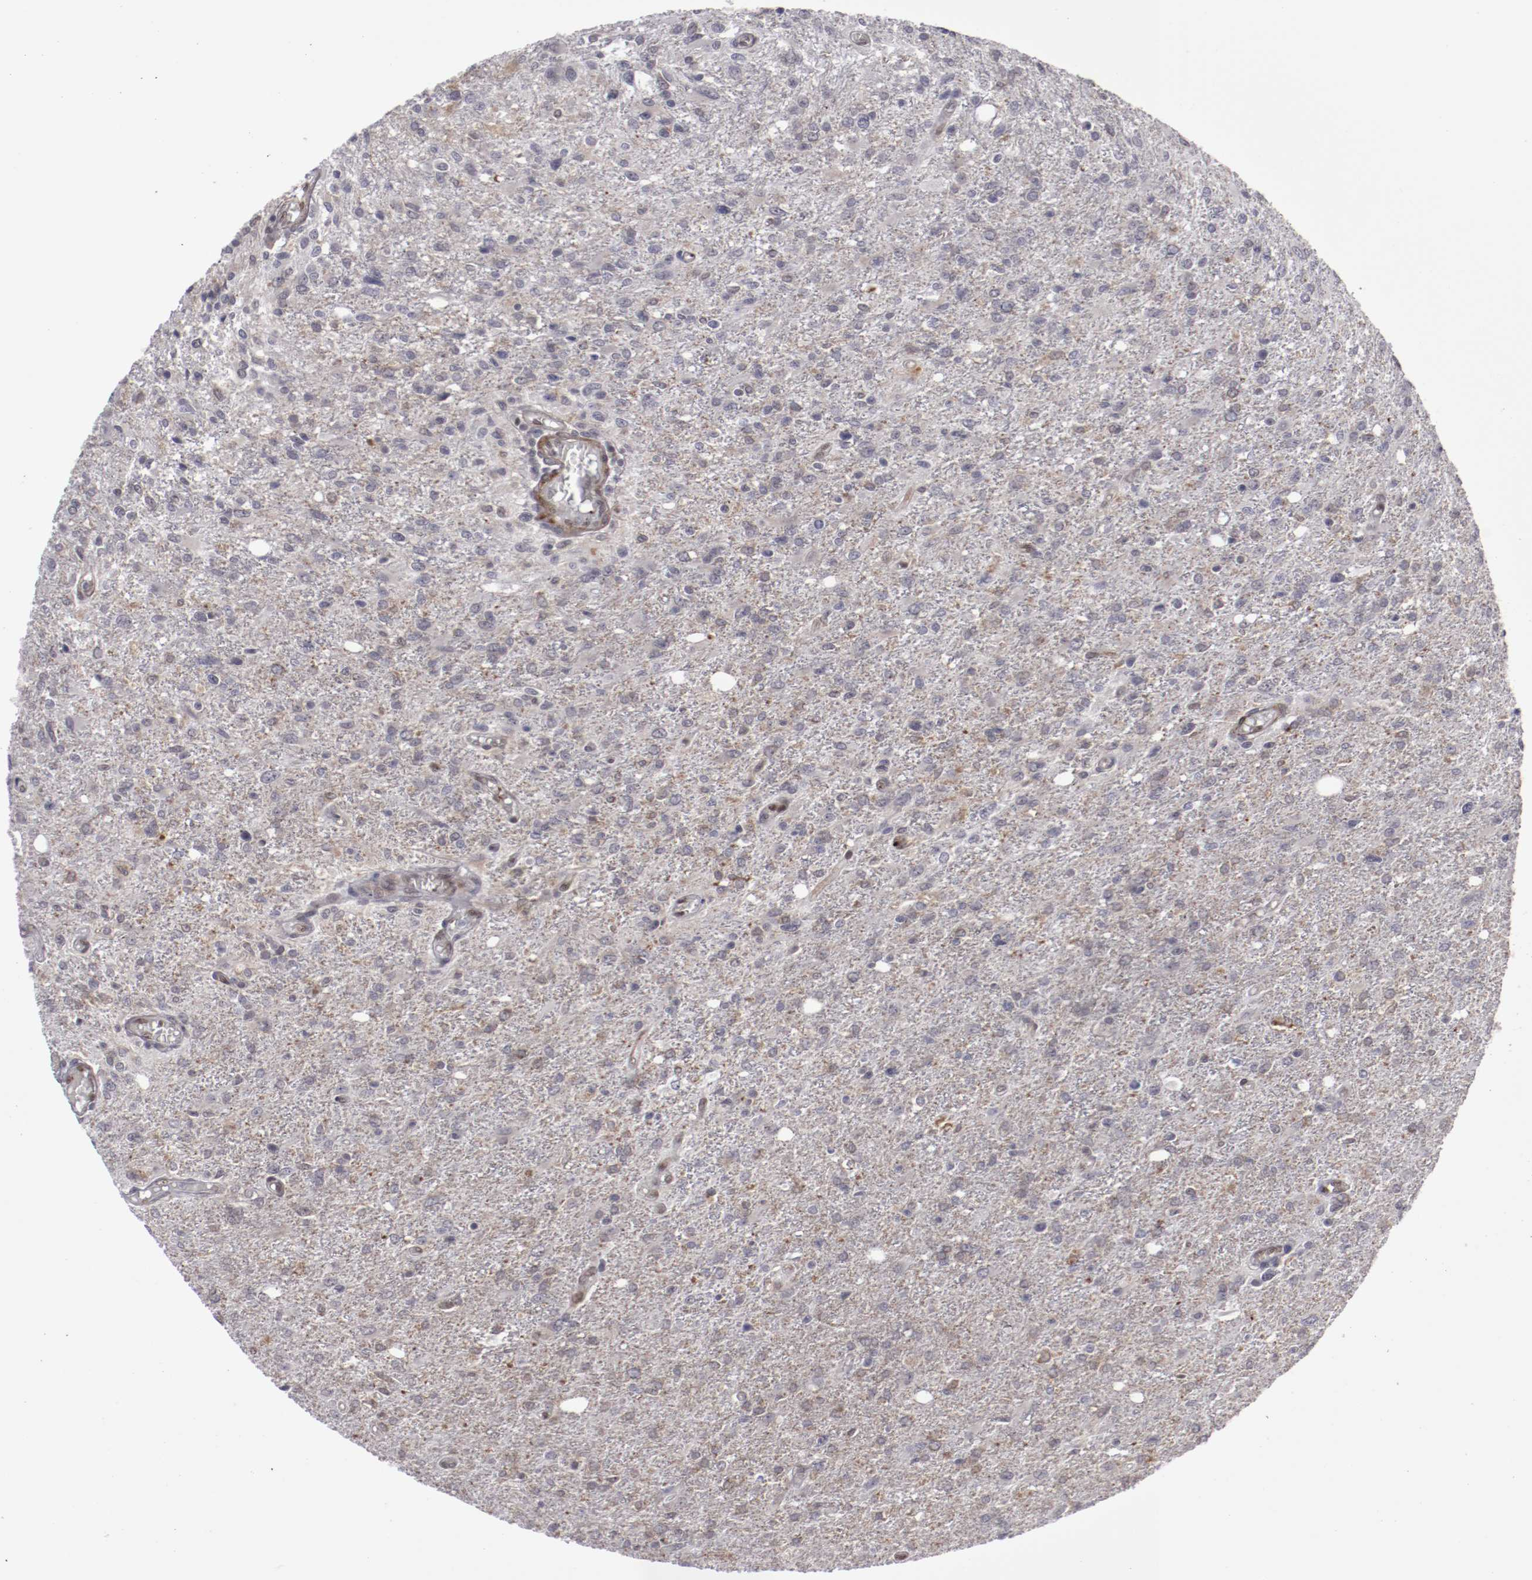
{"staining": {"intensity": "weak", "quantity": "<25%", "location": "cytoplasmic/membranous,nuclear"}, "tissue": "glioma", "cell_type": "Tumor cells", "image_type": "cancer", "snomed": [{"axis": "morphology", "description": "Glioma, malignant, High grade"}, {"axis": "topography", "description": "Cerebral cortex"}], "caption": "IHC histopathology image of neoplastic tissue: human high-grade glioma (malignant) stained with DAB (3,3'-diaminobenzidine) exhibits no significant protein expression in tumor cells. (DAB (3,3'-diaminobenzidine) immunohistochemistry with hematoxylin counter stain).", "gene": "LEF1", "patient": {"sex": "male", "age": 76}}